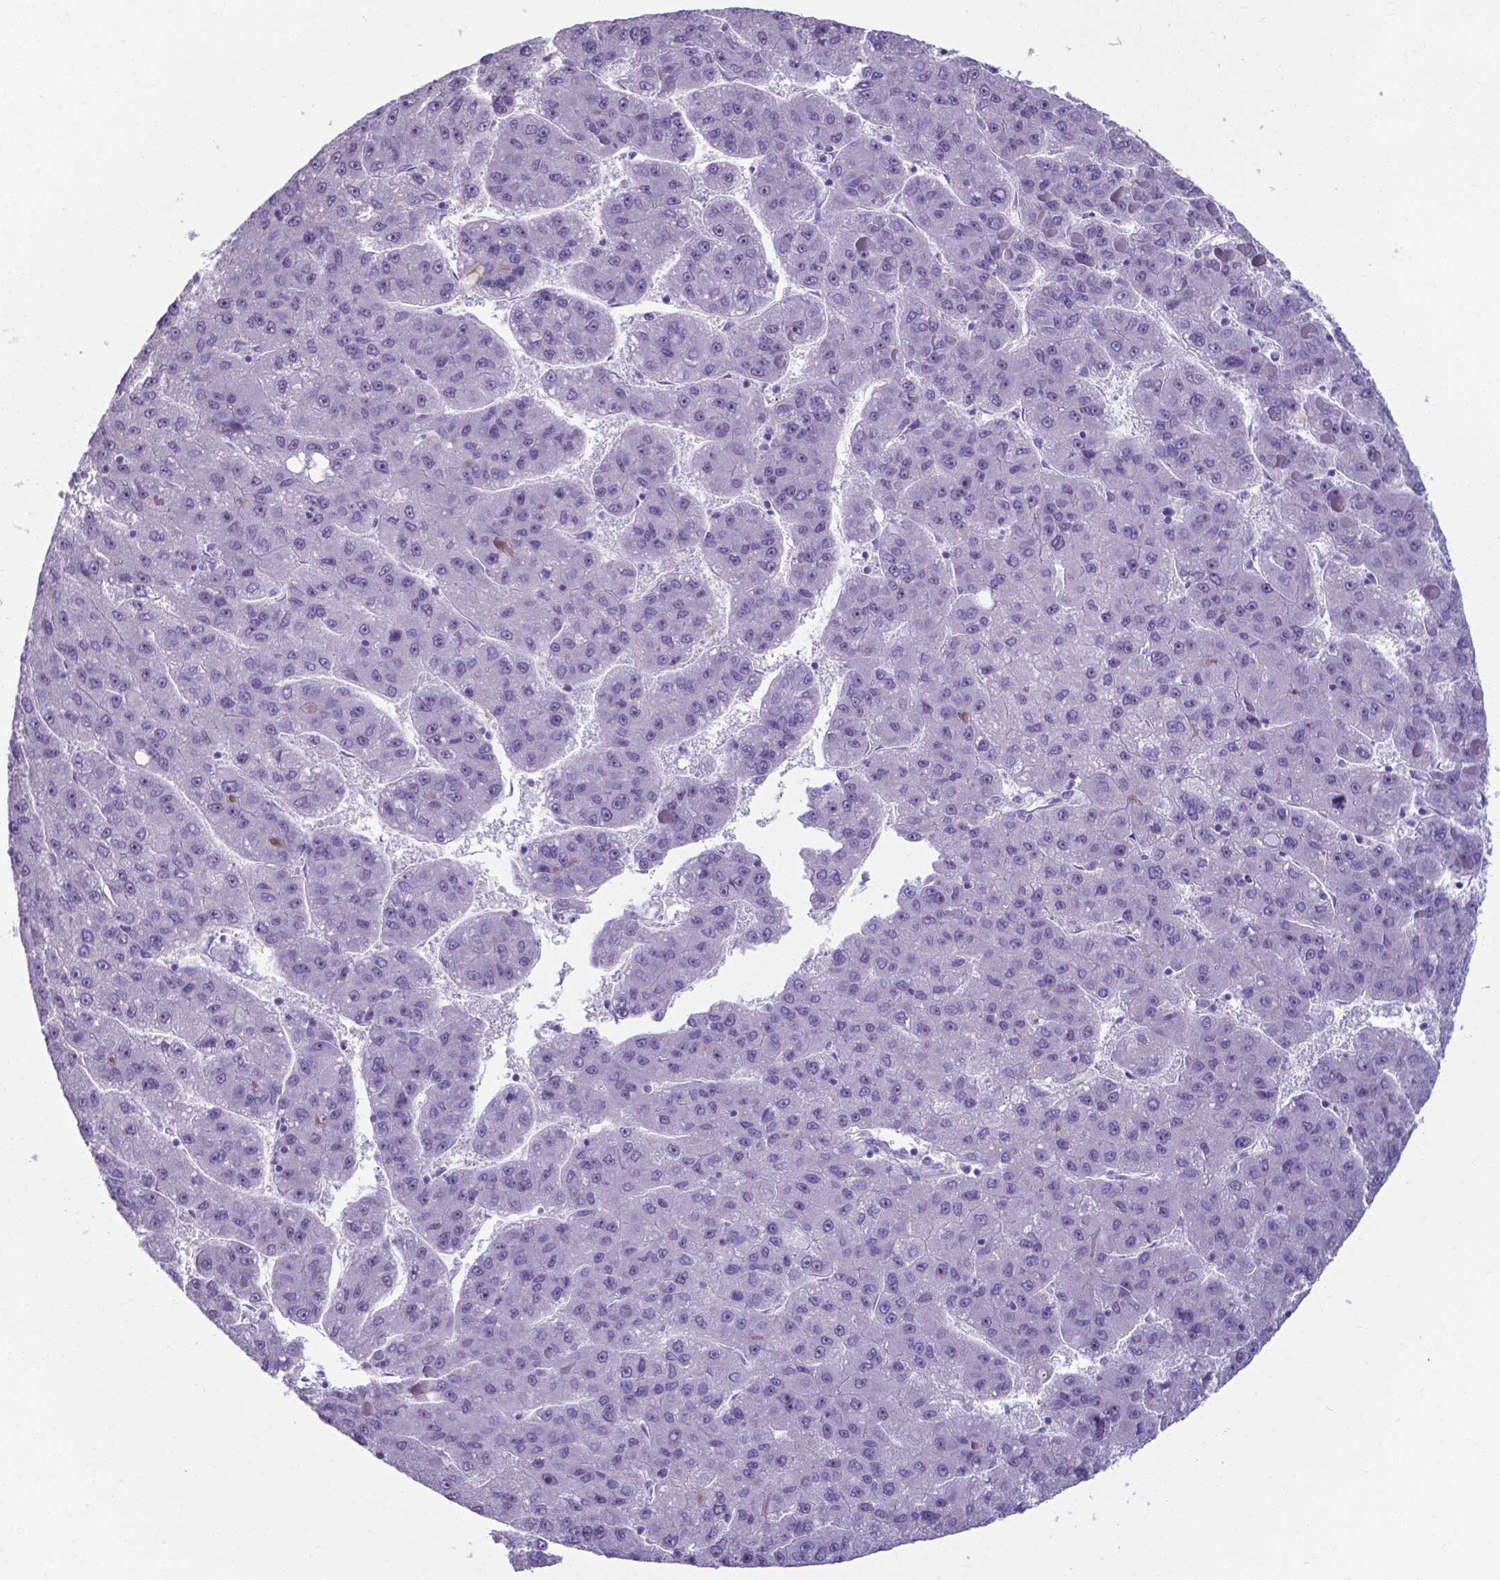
{"staining": {"intensity": "negative", "quantity": "none", "location": "none"}, "tissue": "liver cancer", "cell_type": "Tumor cells", "image_type": "cancer", "snomed": [{"axis": "morphology", "description": "Carcinoma, Hepatocellular, NOS"}, {"axis": "topography", "description": "Liver"}], "caption": "Immunohistochemistry of human liver cancer reveals no staining in tumor cells. (Immunohistochemistry, brightfield microscopy, high magnification).", "gene": "AP5B1", "patient": {"sex": "female", "age": 82}}